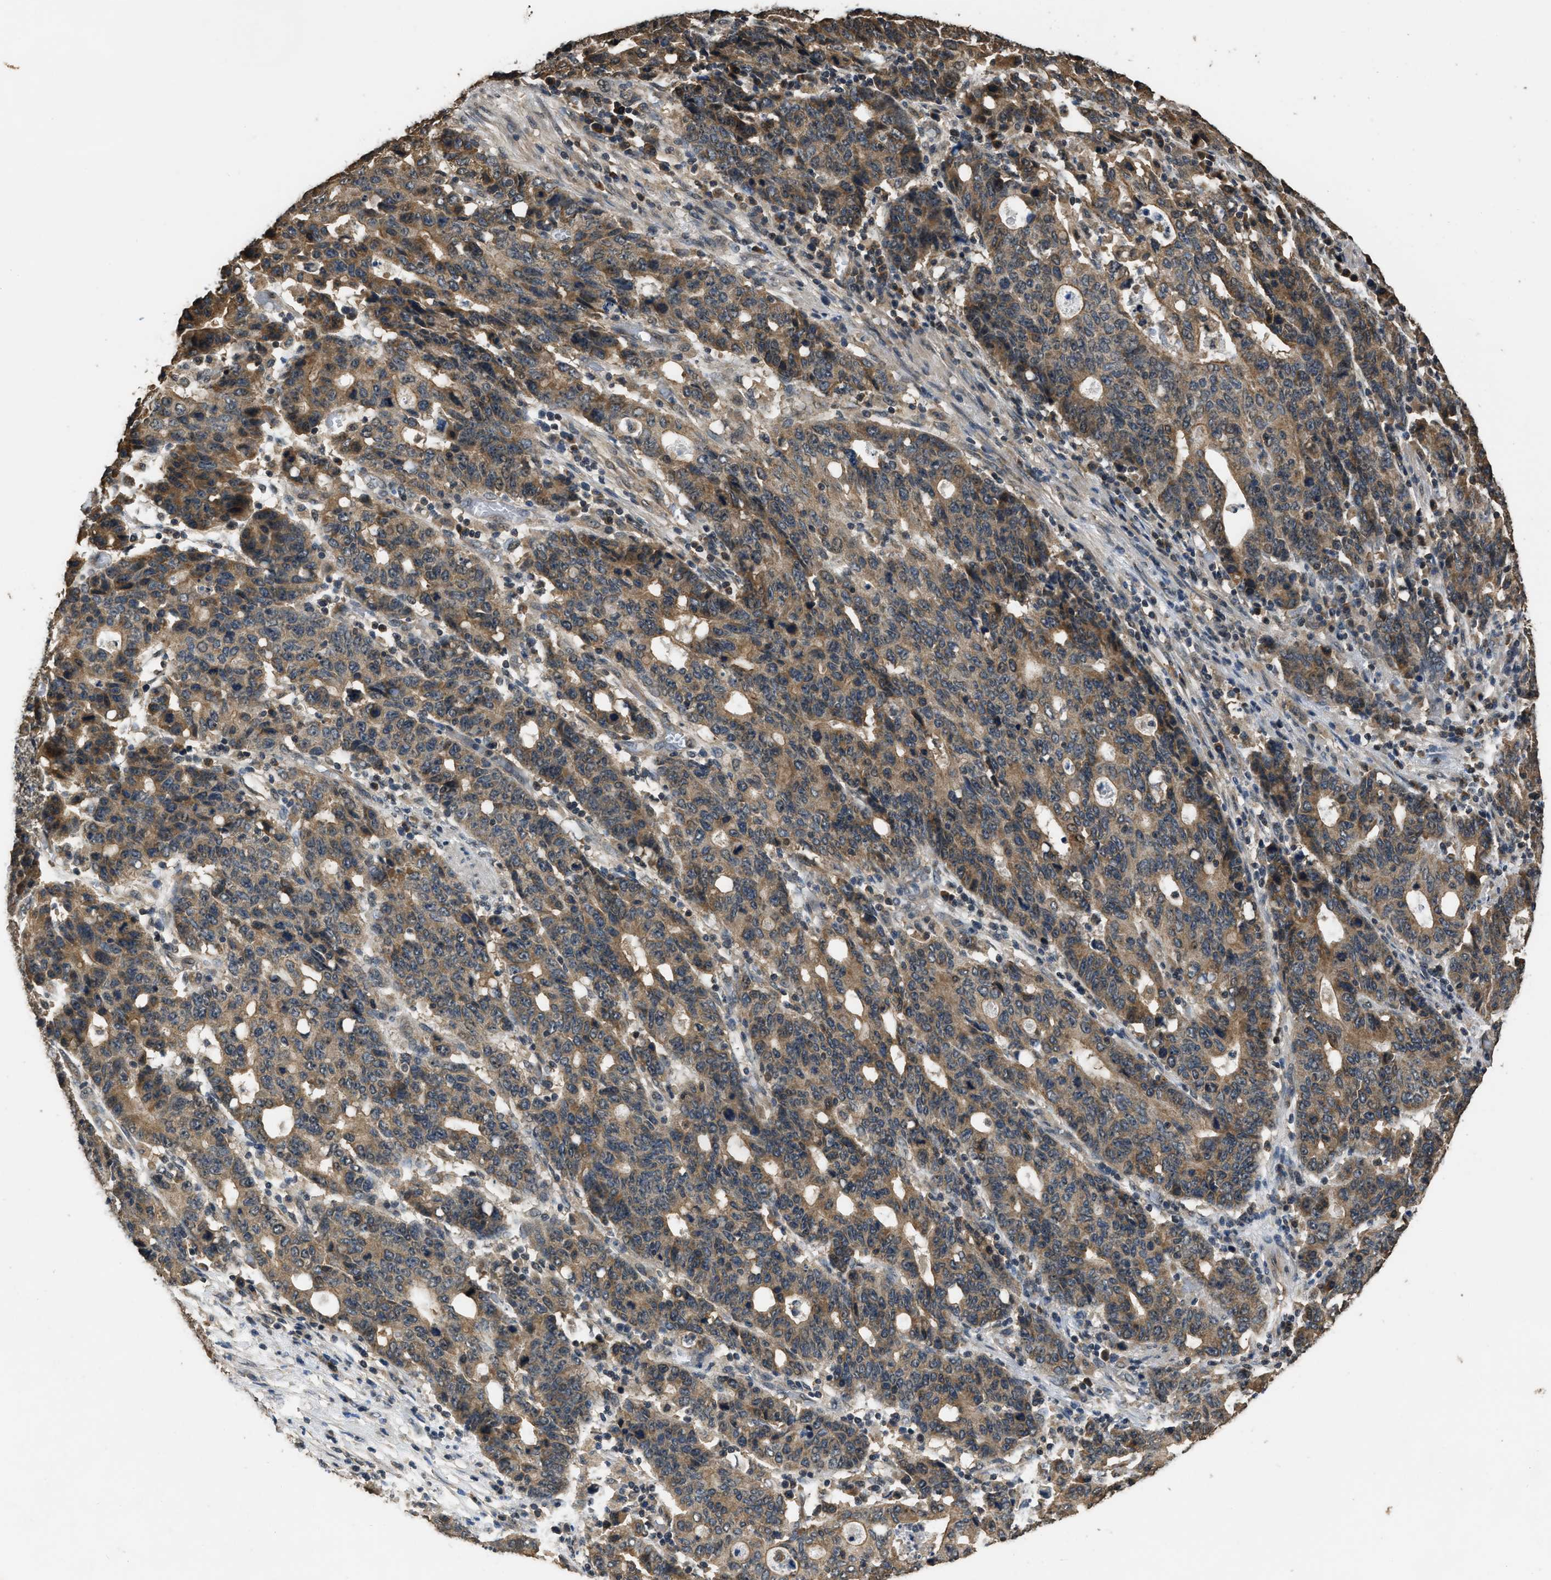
{"staining": {"intensity": "moderate", "quantity": ">75%", "location": "cytoplasmic/membranous"}, "tissue": "stomach cancer", "cell_type": "Tumor cells", "image_type": "cancer", "snomed": [{"axis": "morphology", "description": "Adenocarcinoma, NOS"}, {"axis": "topography", "description": "Stomach, upper"}], "caption": "Immunohistochemical staining of human stomach cancer (adenocarcinoma) shows moderate cytoplasmic/membranous protein expression in about >75% of tumor cells.", "gene": "DENND6B", "patient": {"sex": "male", "age": 69}}